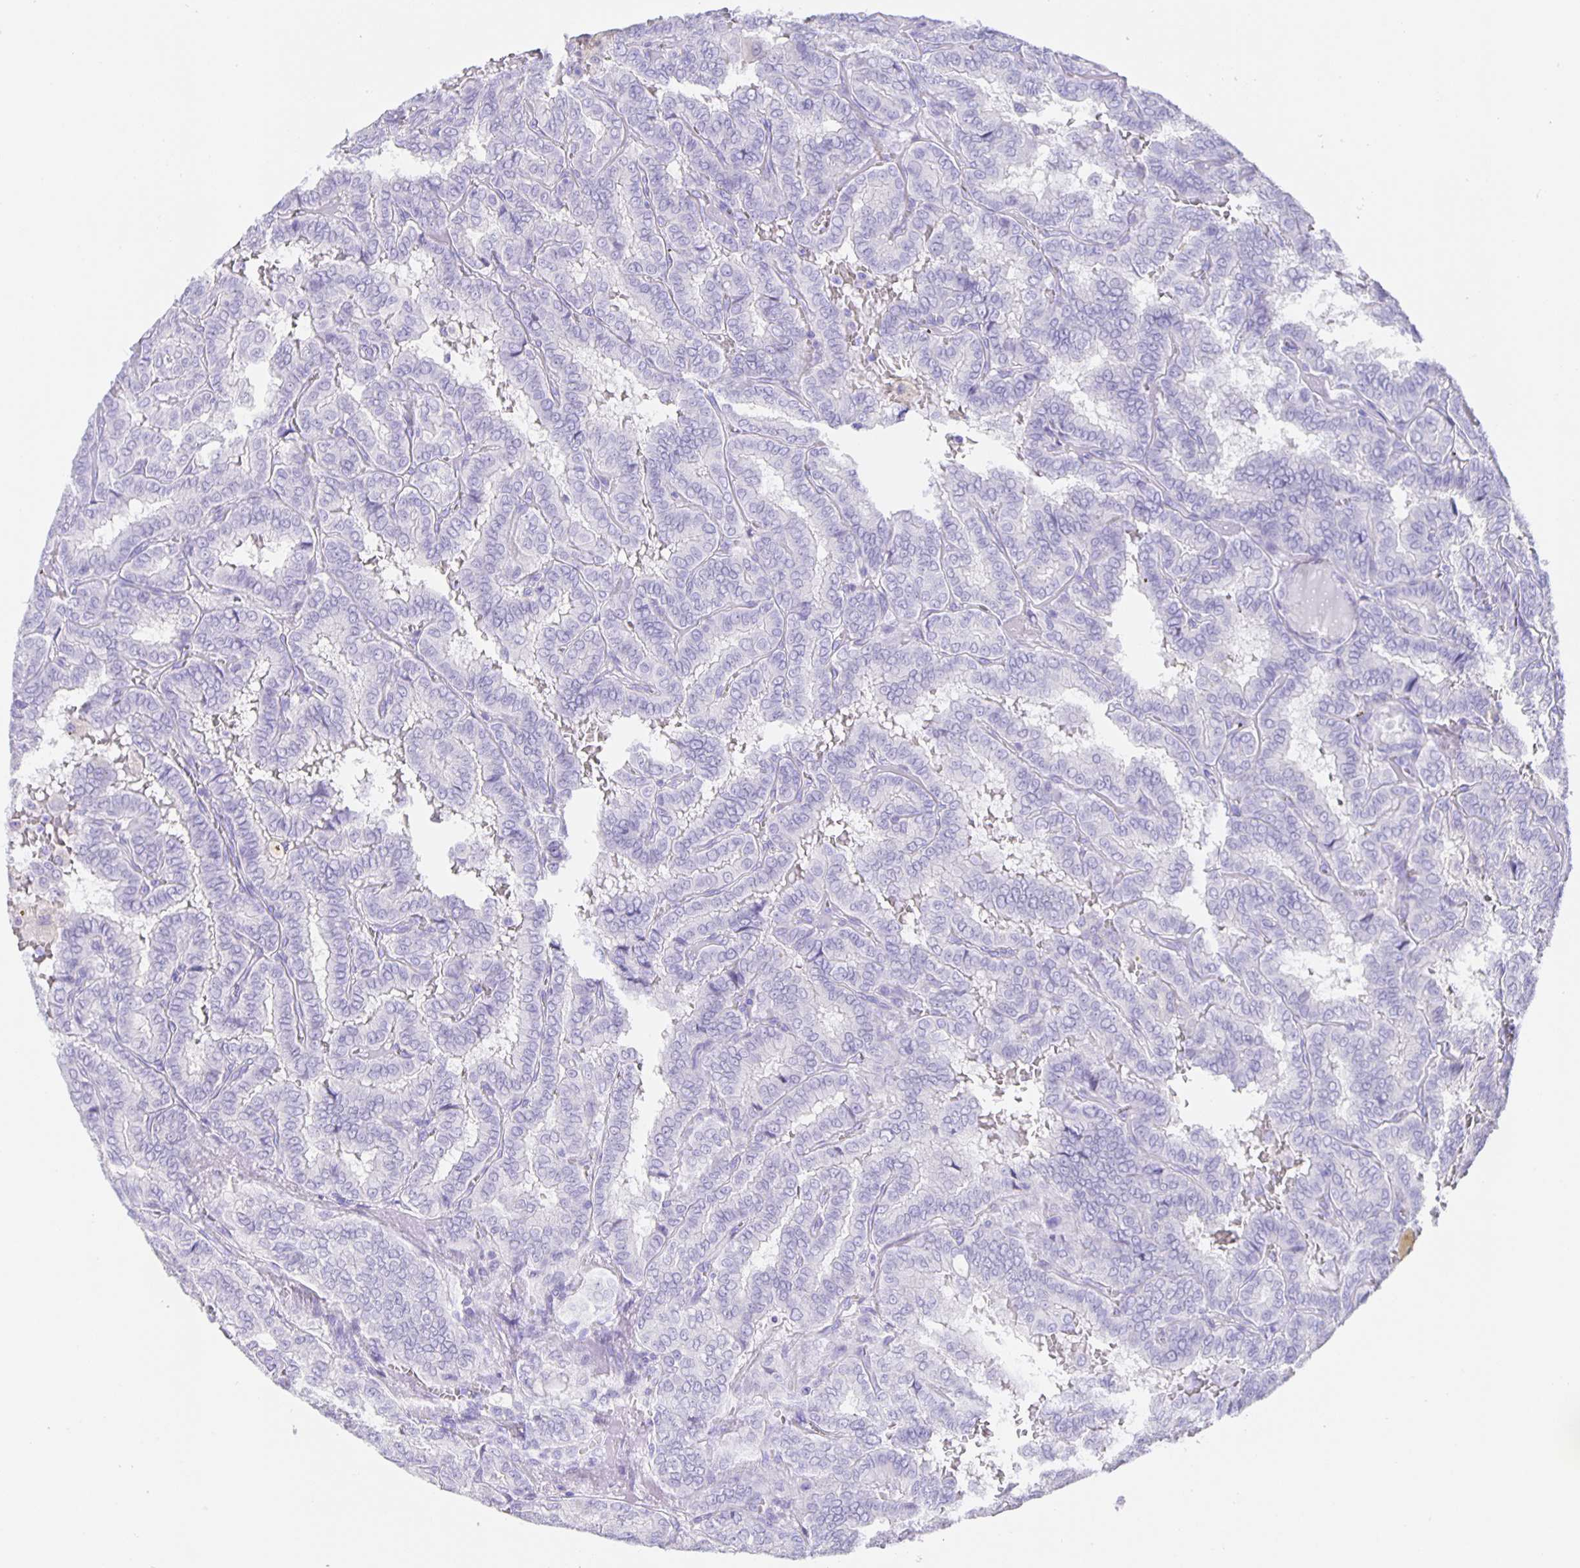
{"staining": {"intensity": "negative", "quantity": "none", "location": "none"}, "tissue": "thyroid cancer", "cell_type": "Tumor cells", "image_type": "cancer", "snomed": [{"axis": "morphology", "description": "Papillary adenocarcinoma, NOS"}, {"axis": "topography", "description": "Thyroid gland"}], "caption": "Immunohistochemical staining of thyroid cancer demonstrates no significant expression in tumor cells.", "gene": "GUCA2A", "patient": {"sex": "female", "age": 46}}